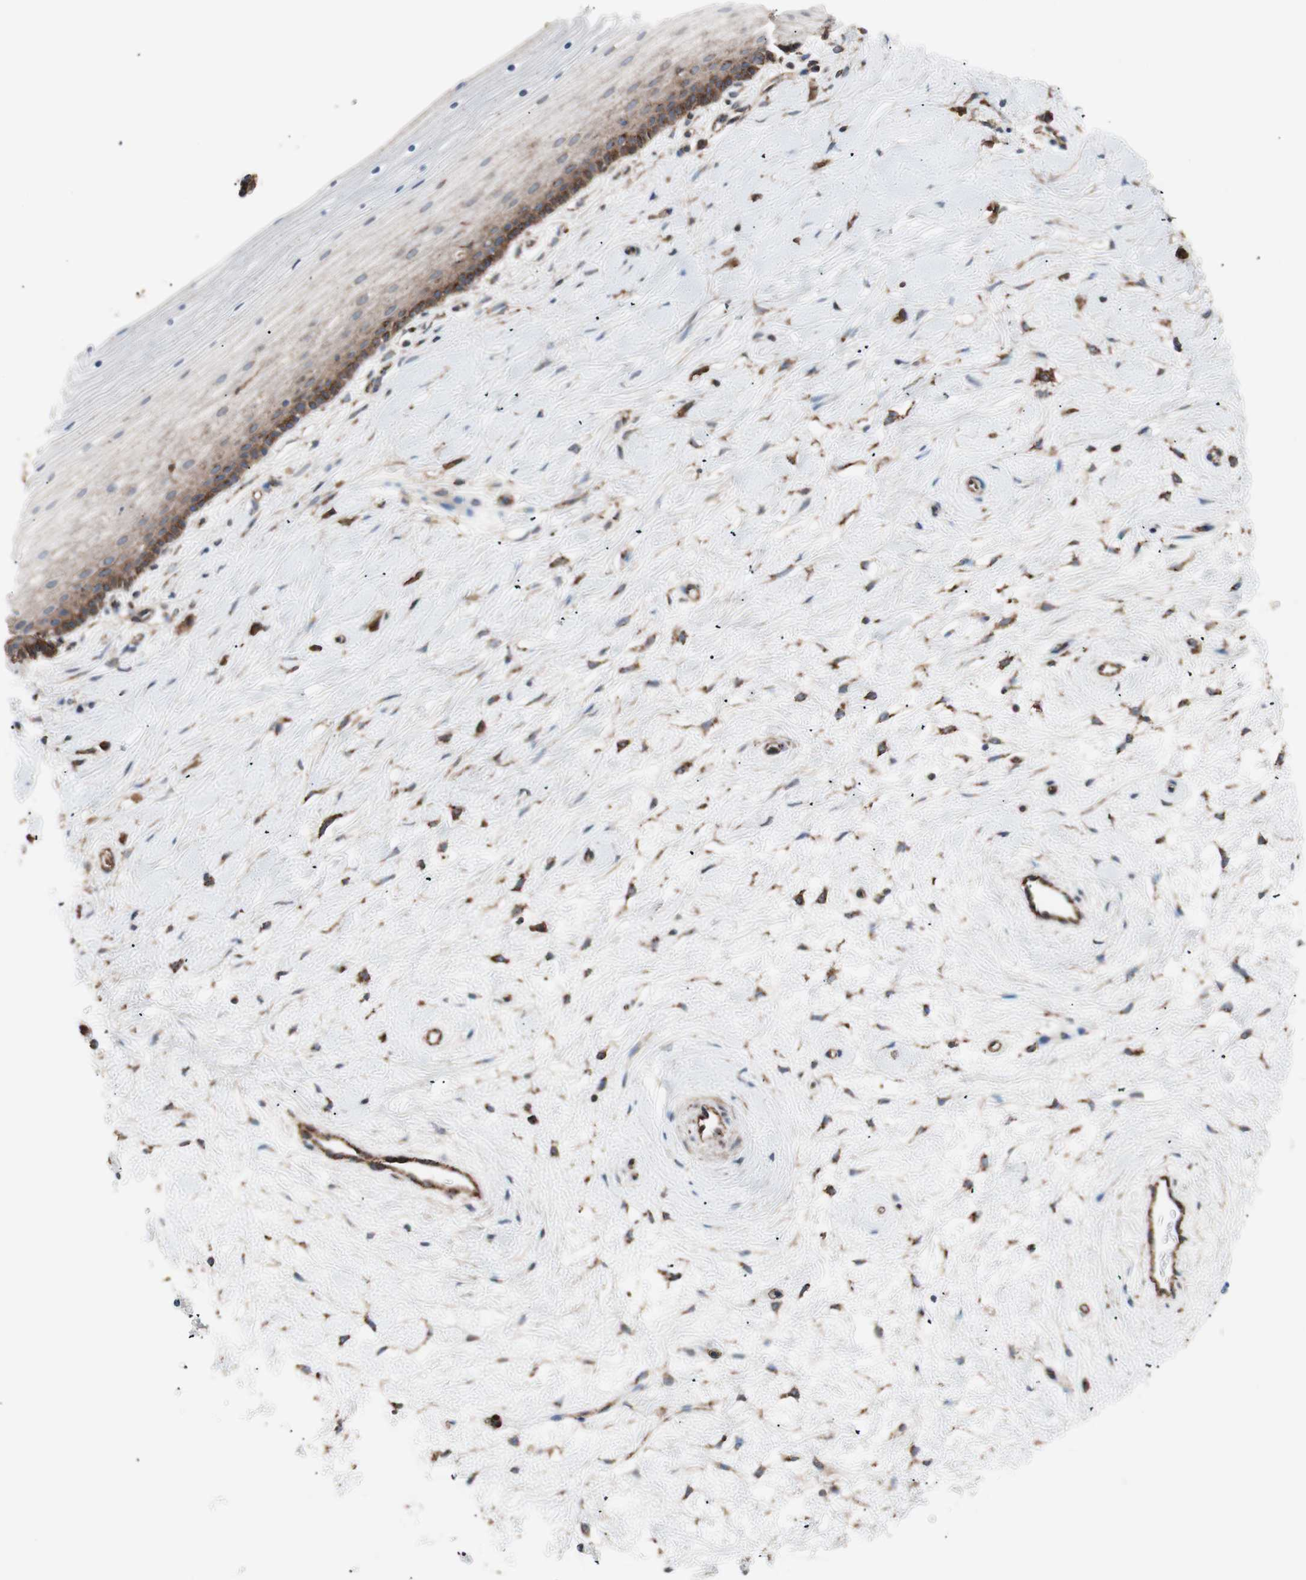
{"staining": {"intensity": "strong", "quantity": ">75%", "location": "cytoplasmic/membranous"}, "tissue": "cervix", "cell_type": "Glandular cells", "image_type": "normal", "snomed": [{"axis": "morphology", "description": "Normal tissue, NOS"}, {"axis": "topography", "description": "Cervix"}], "caption": "The photomicrograph demonstrates immunohistochemical staining of benign cervix. There is strong cytoplasmic/membranous expression is present in about >75% of glandular cells.", "gene": "FLOT2", "patient": {"sex": "female", "age": 39}}